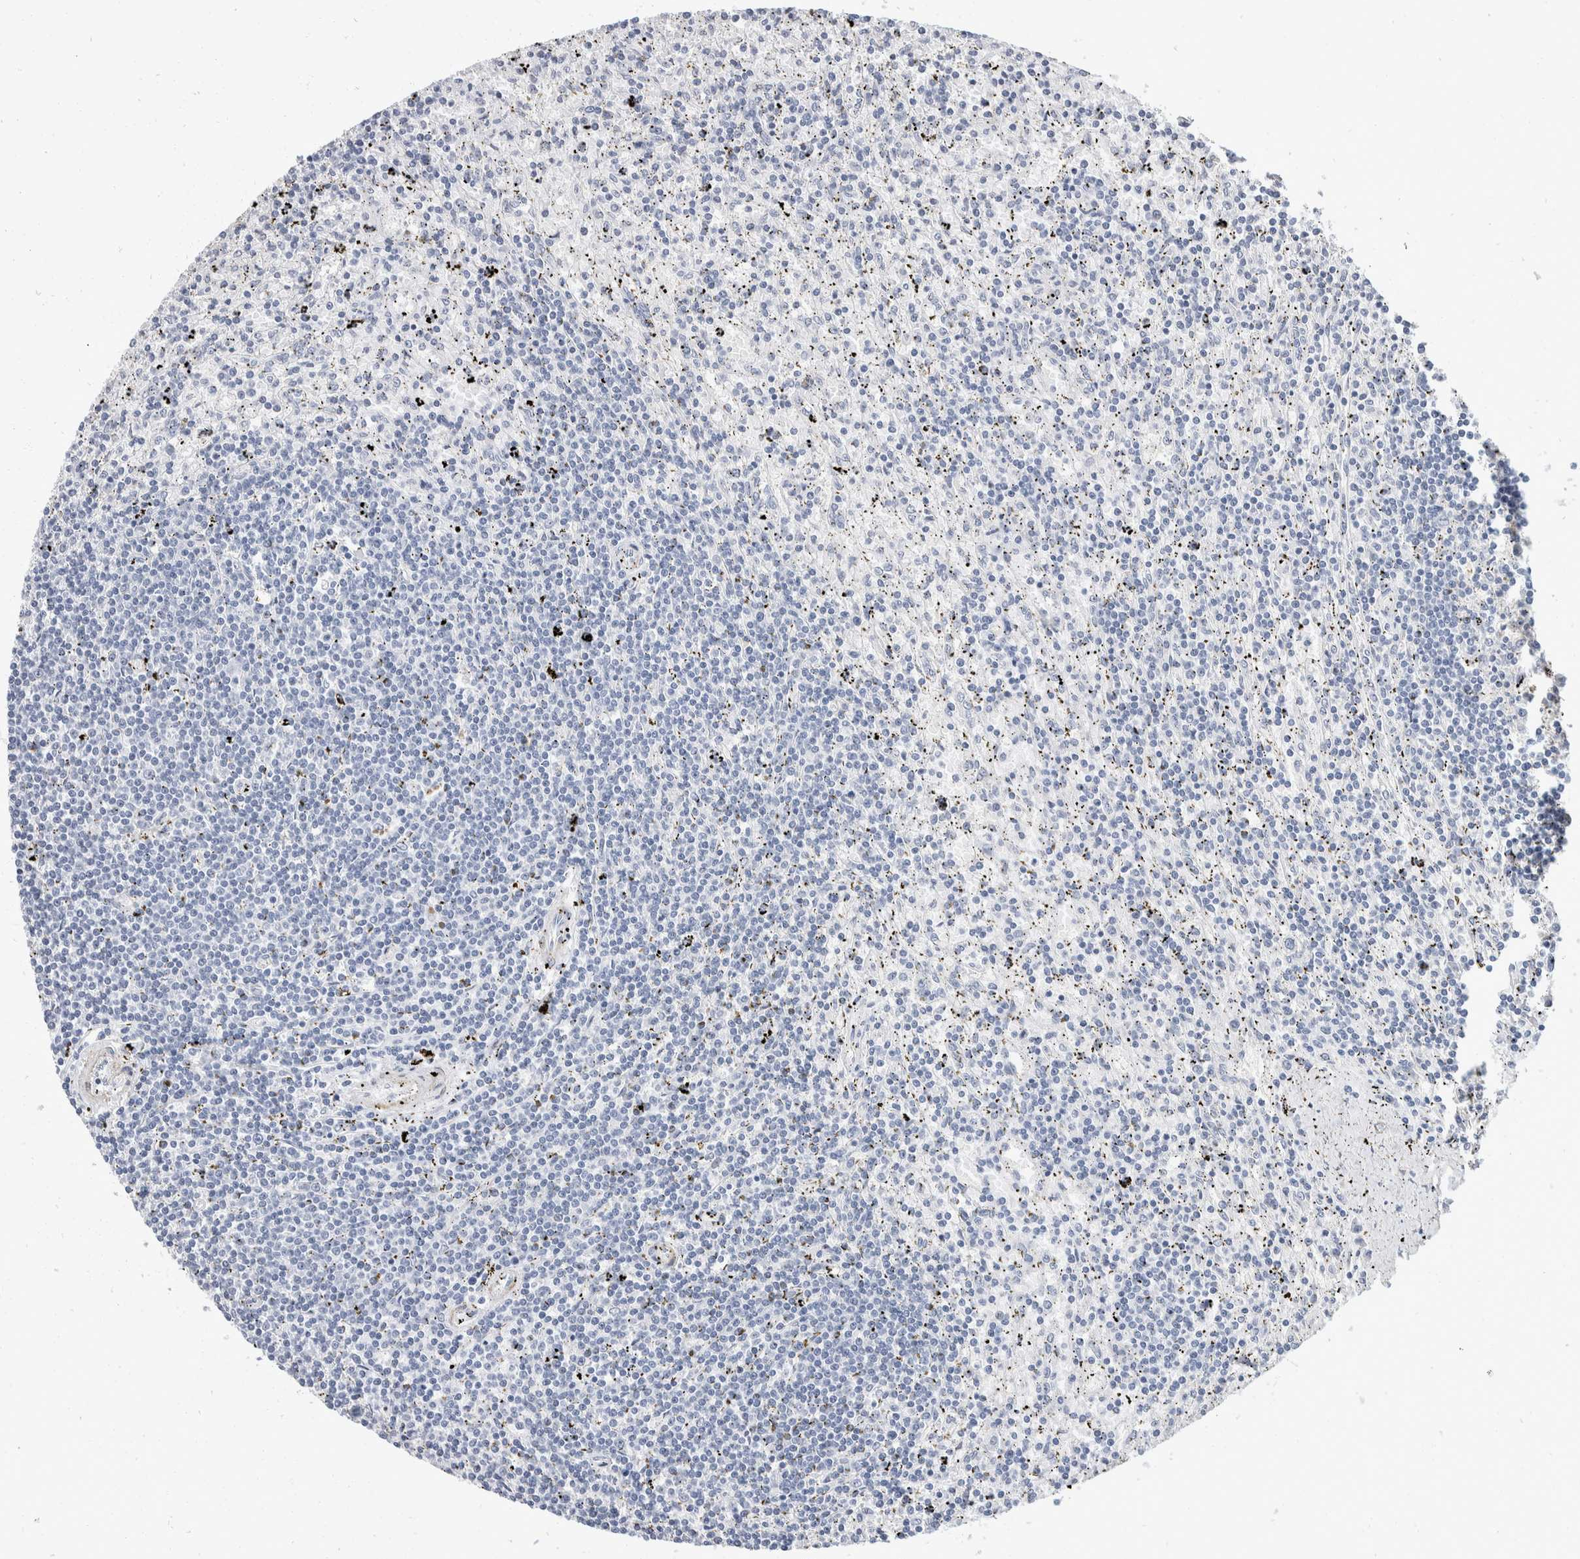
{"staining": {"intensity": "negative", "quantity": "none", "location": "none"}, "tissue": "lymphoma", "cell_type": "Tumor cells", "image_type": "cancer", "snomed": [{"axis": "morphology", "description": "Malignant lymphoma, non-Hodgkin's type, Low grade"}, {"axis": "topography", "description": "Spleen"}], "caption": "There is no significant staining in tumor cells of lymphoma. (DAB (3,3'-diaminobenzidine) IHC, high magnification).", "gene": "CATSPERD", "patient": {"sex": "male", "age": 76}}